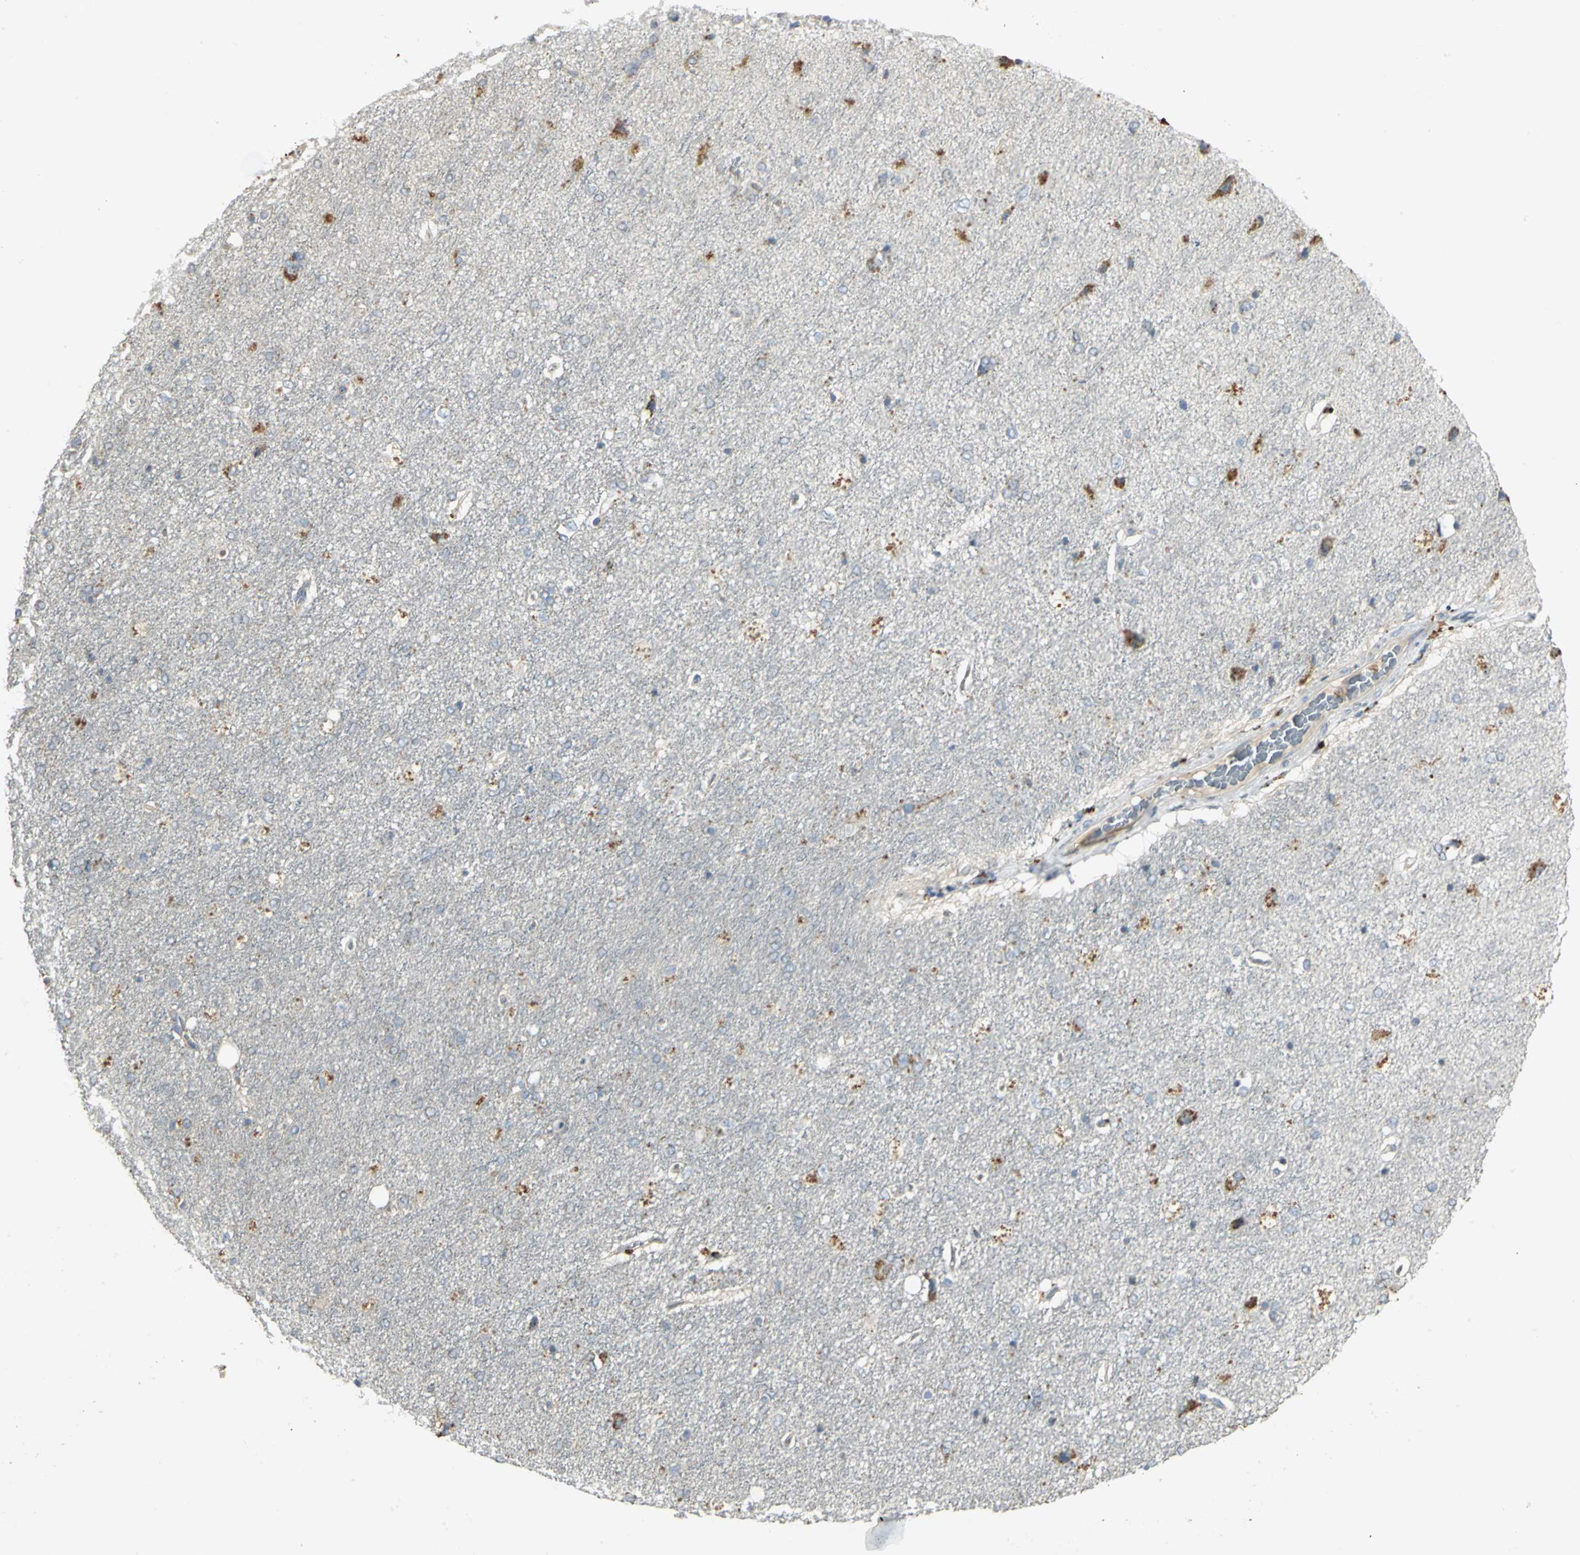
{"staining": {"intensity": "weak", "quantity": ">75%", "location": "cytoplasmic/membranous"}, "tissue": "cerebral cortex", "cell_type": "Endothelial cells", "image_type": "normal", "snomed": [{"axis": "morphology", "description": "Normal tissue, NOS"}, {"axis": "topography", "description": "Cerebral cortex"}], "caption": "Brown immunohistochemical staining in benign human cerebral cortex shows weak cytoplasmic/membranous staining in about >75% of endothelial cells.", "gene": "TM9SF2", "patient": {"sex": "male", "age": 62}}